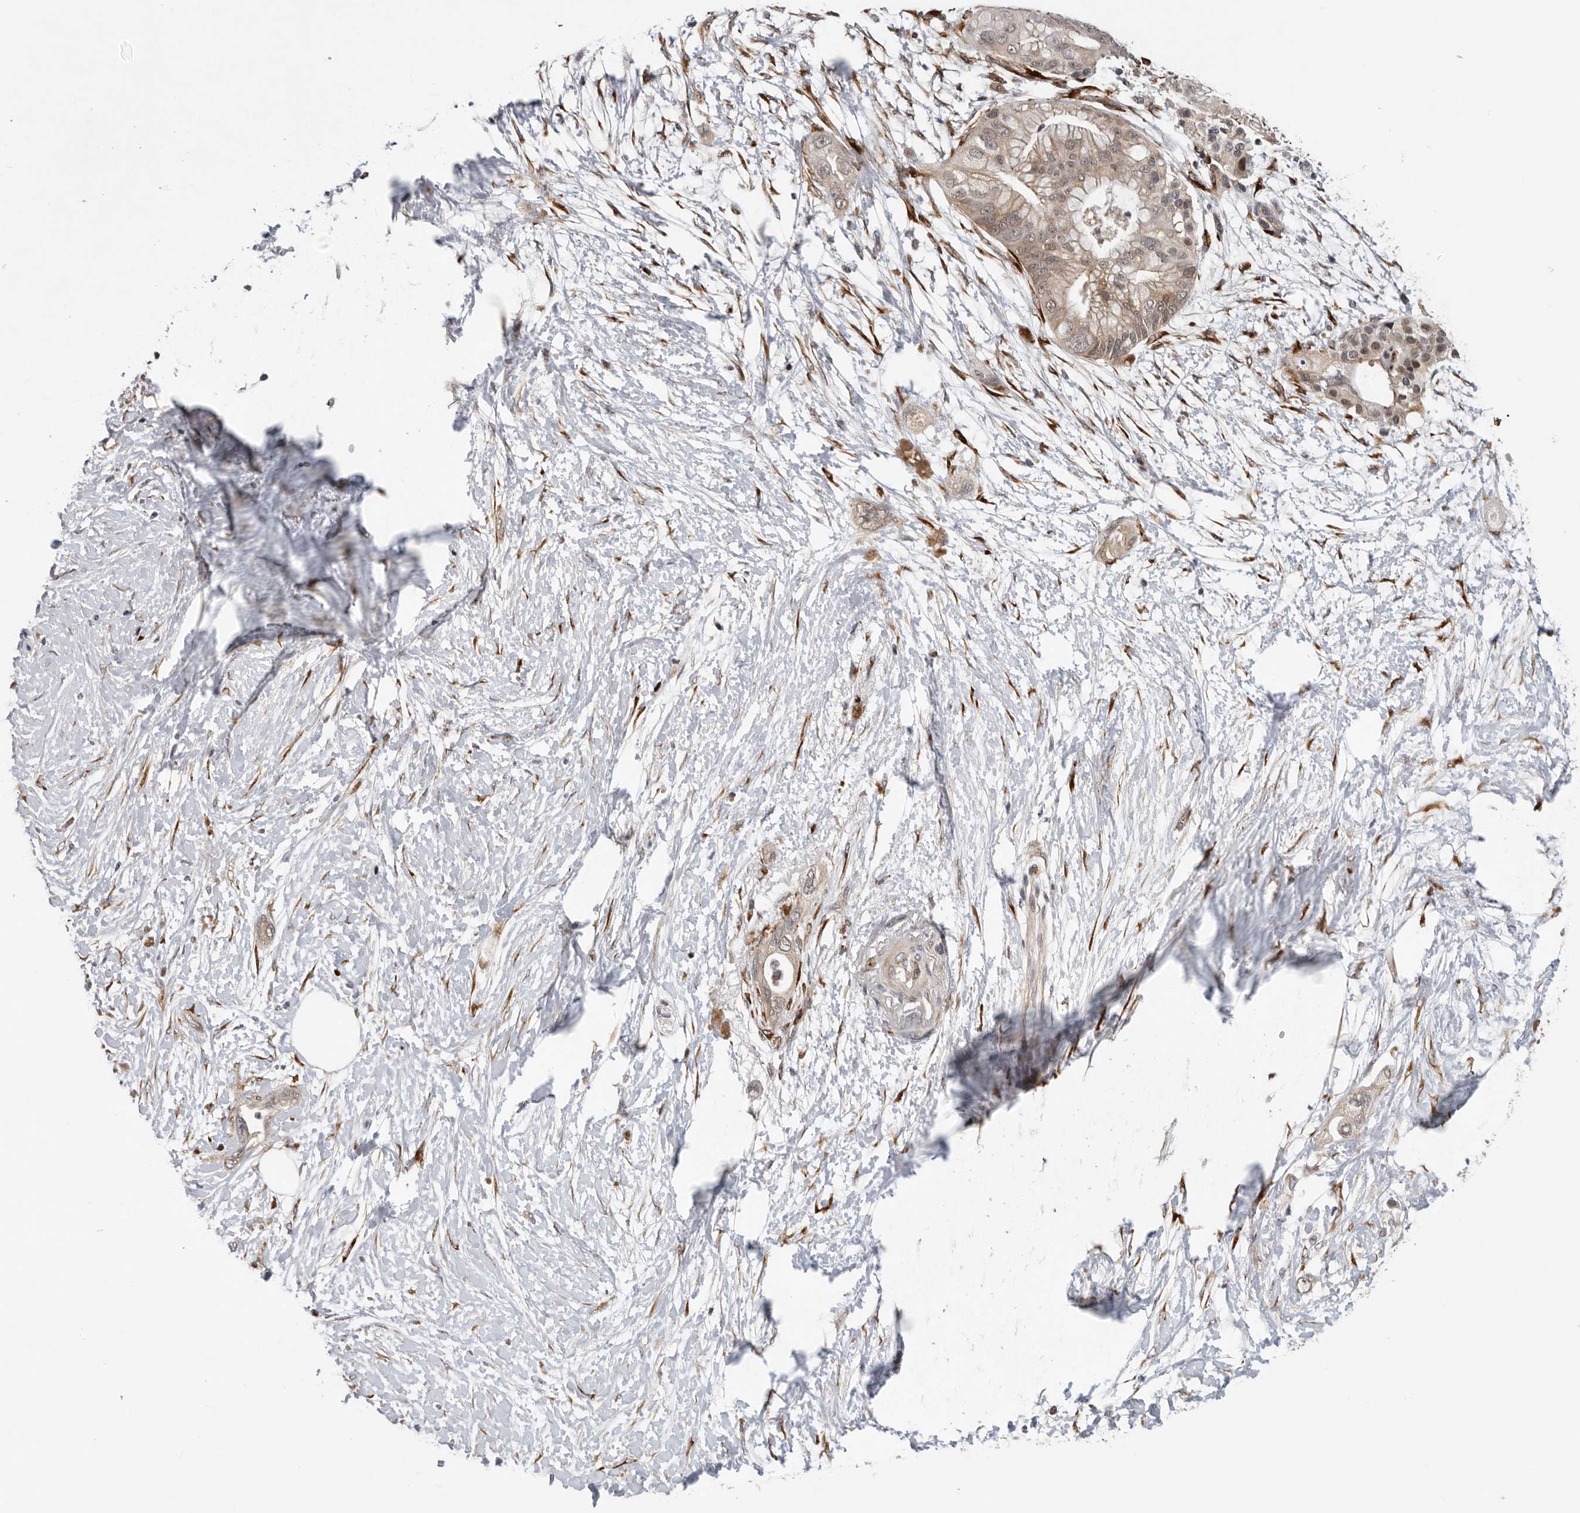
{"staining": {"intensity": "weak", "quantity": ">75%", "location": "nuclear"}, "tissue": "pancreatic cancer", "cell_type": "Tumor cells", "image_type": "cancer", "snomed": [{"axis": "morphology", "description": "Adenocarcinoma, NOS"}, {"axis": "topography", "description": "Pancreas"}], "caption": "The immunohistochemical stain highlights weak nuclear positivity in tumor cells of pancreatic cancer (adenocarcinoma) tissue.", "gene": "HENMT1", "patient": {"sex": "male", "age": 53}}